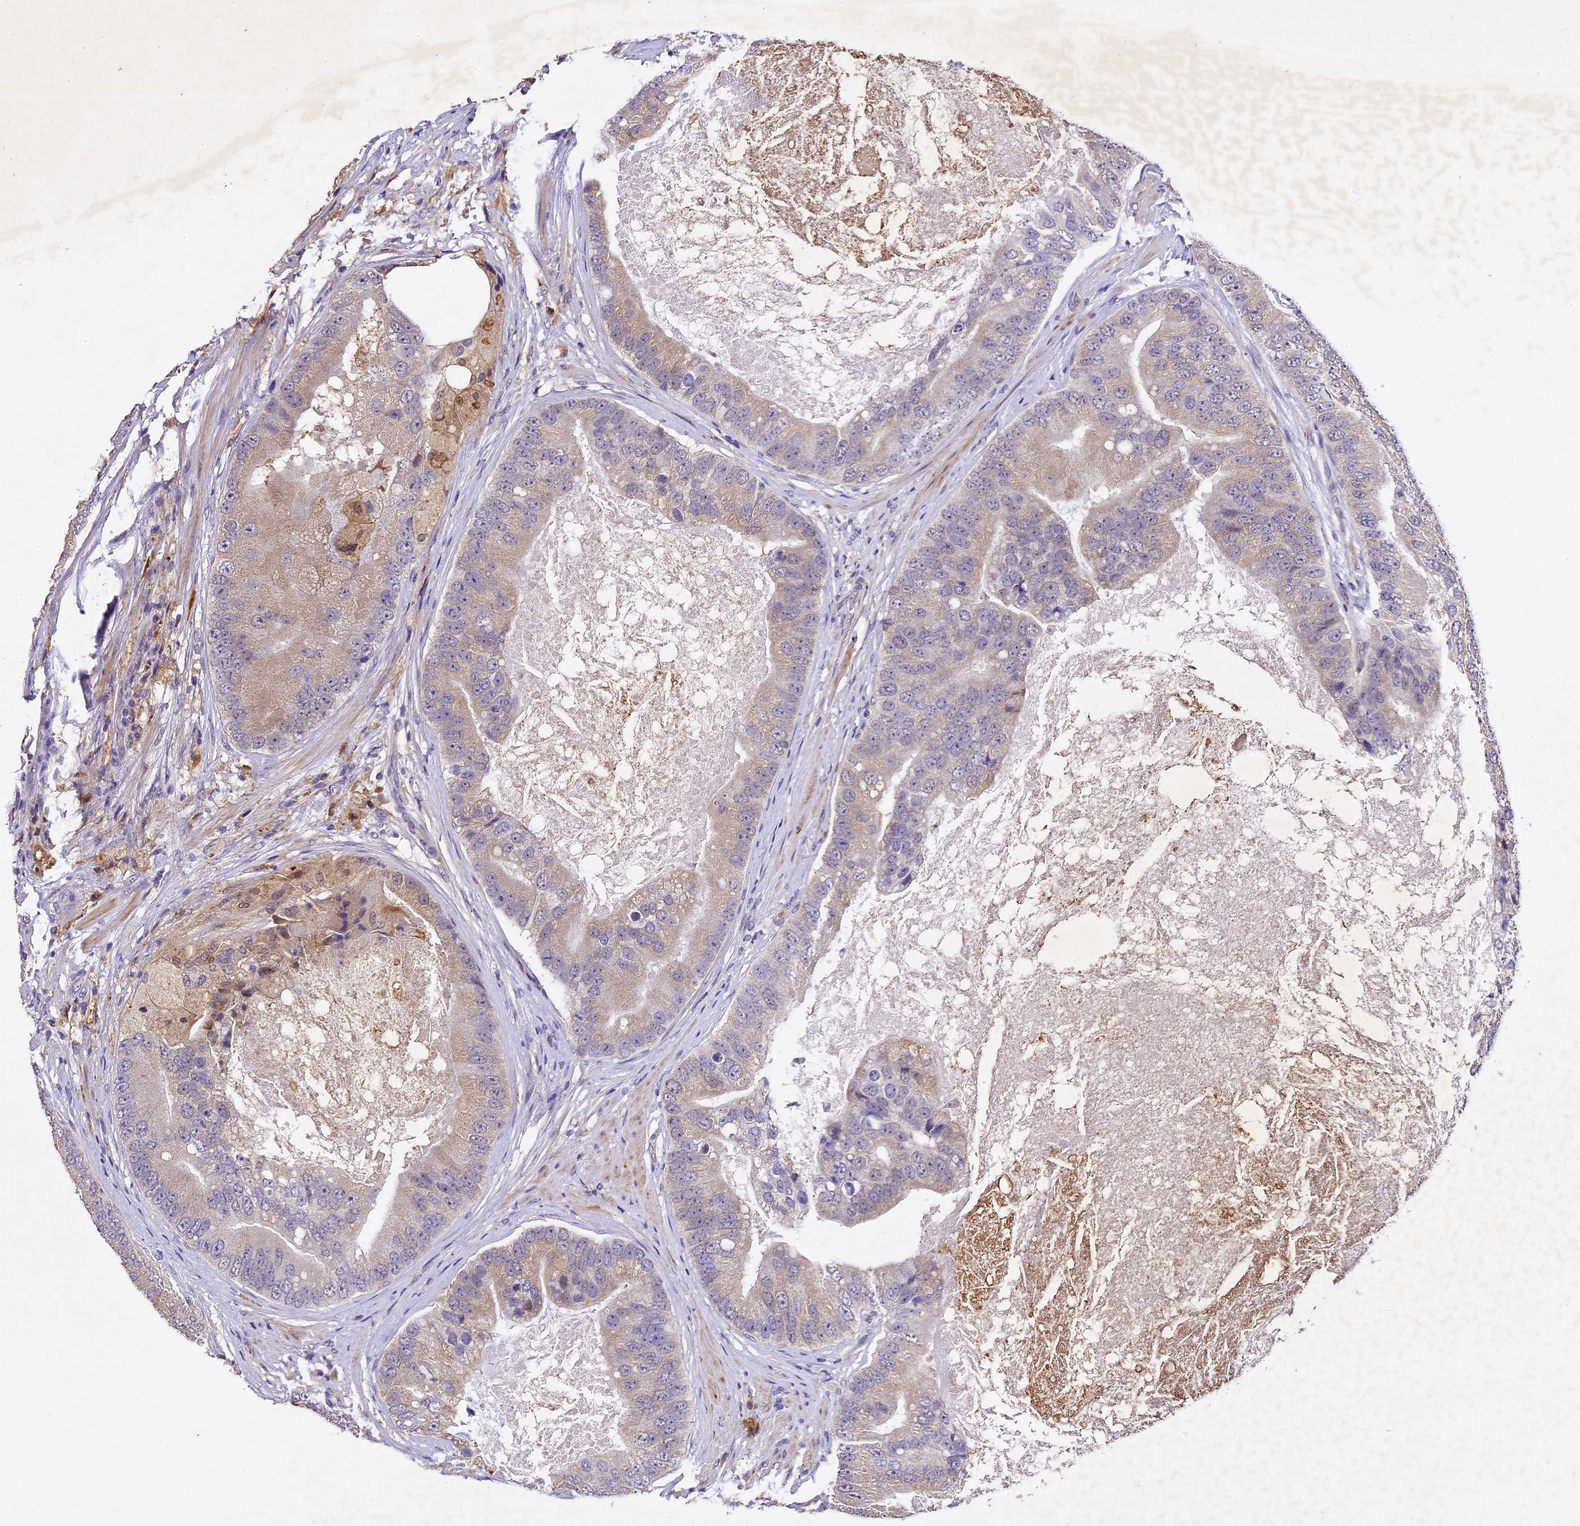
{"staining": {"intensity": "negative", "quantity": "none", "location": "none"}, "tissue": "prostate cancer", "cell_type": "Tumor cells", "image_type": "cancer", "snomed": [{"axis": "morphology", "description": "Adenocarcinoma, High grade"}, {"axis": "topography", "description": "Prostate"}], "caption": "Human prostate cancer stained for a protein using immunohistochemistry (IHC) reveals no expression in tumor cells.", "gene": "TMEM39B", "patient": {"sex": "male", "age": 70}}